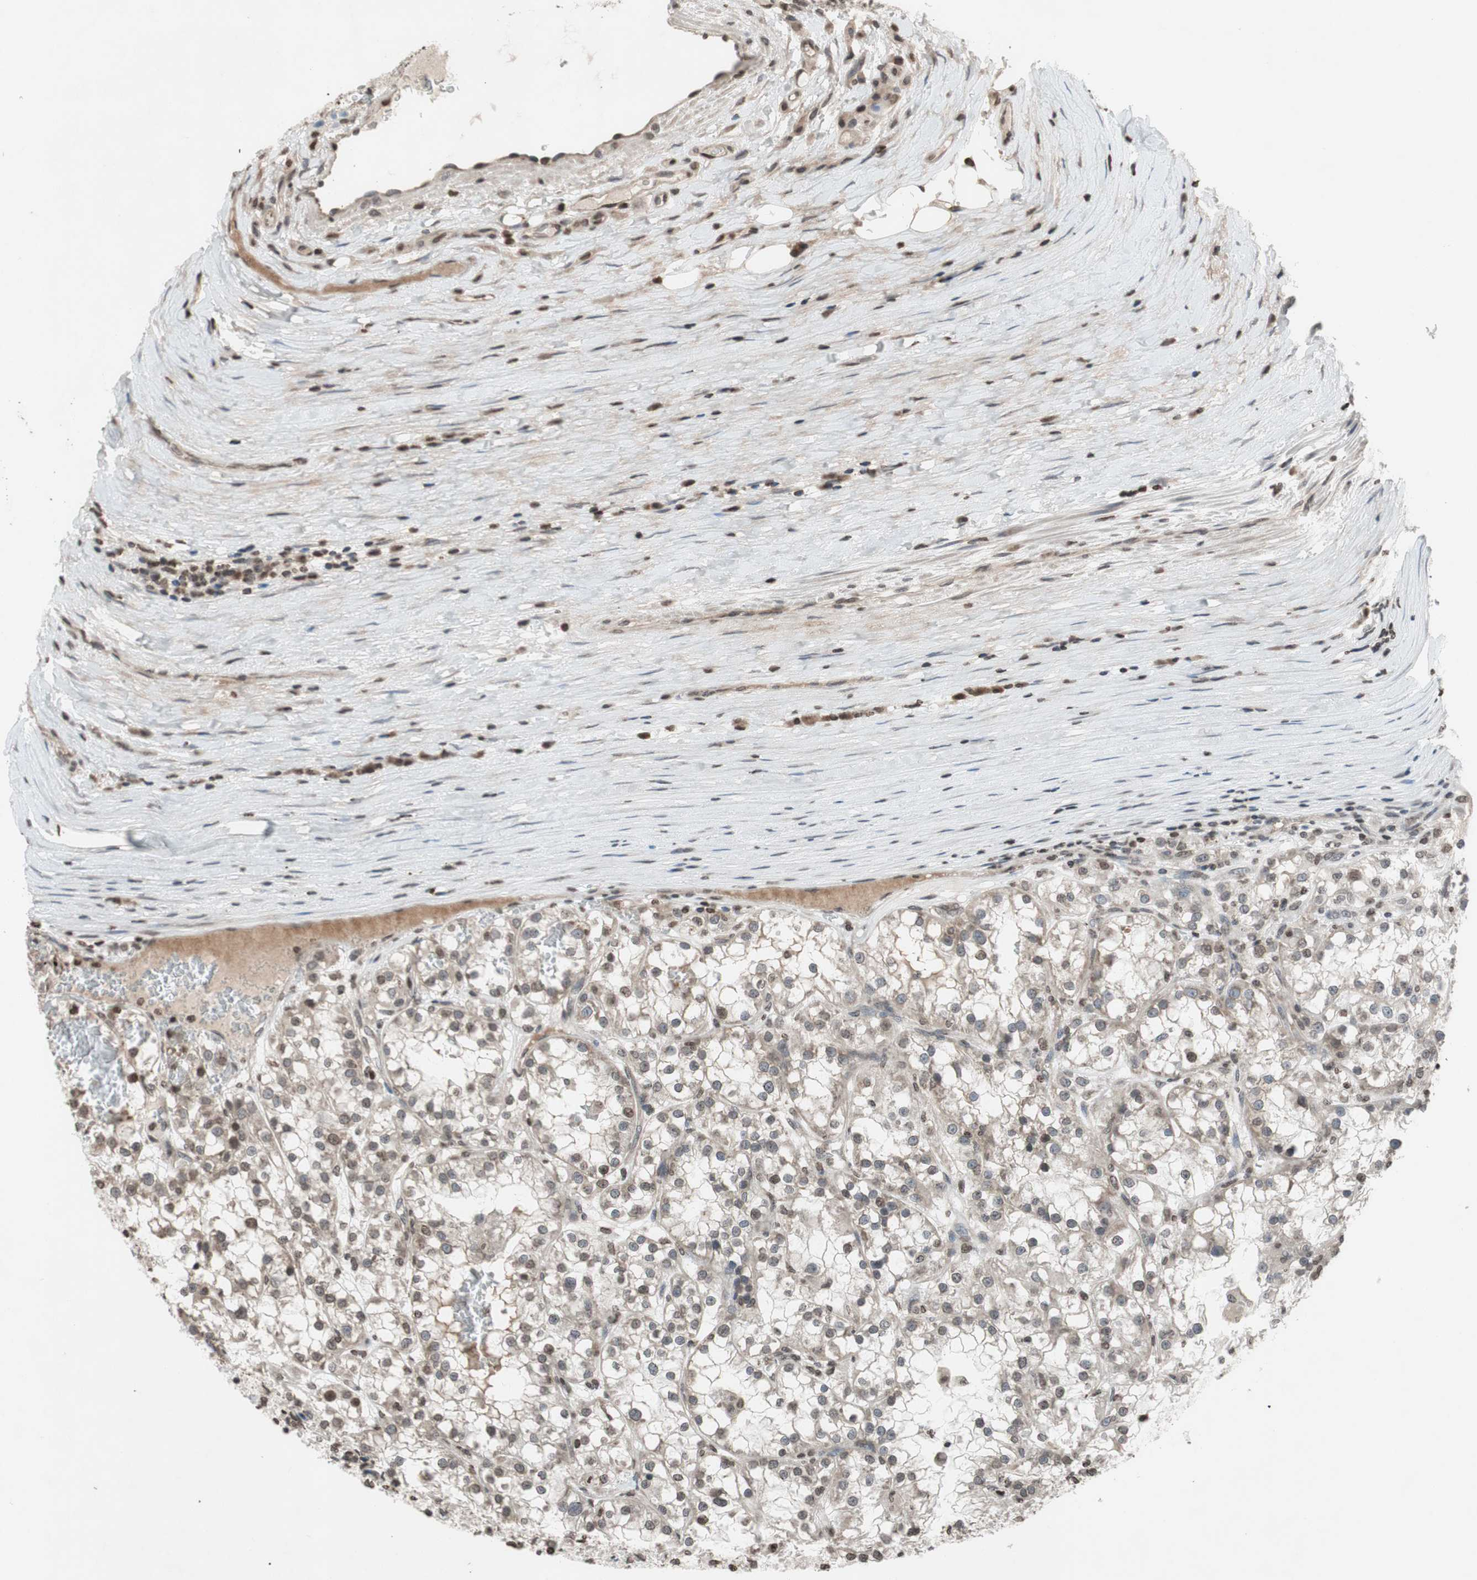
{"staining": {"intensity": "weak", "quantity": "25%-75%", "location": "nuclear"}, "tissue": "renal cancer", "cell_type": "Tumor cells", "image_type": "cancer", "snomed": [{"axis": "morphology", "description": "Adenocarcinoma, NOS"}, {"axis": "topography", "description": "Kidney"}], "caption": "Renal adenocarcinoma tissue demonstrates weak nuclear expression in about 25%-75% of tumor cells", "gene": "MCM6", "patient": {"sex": "female", "age": 52}}